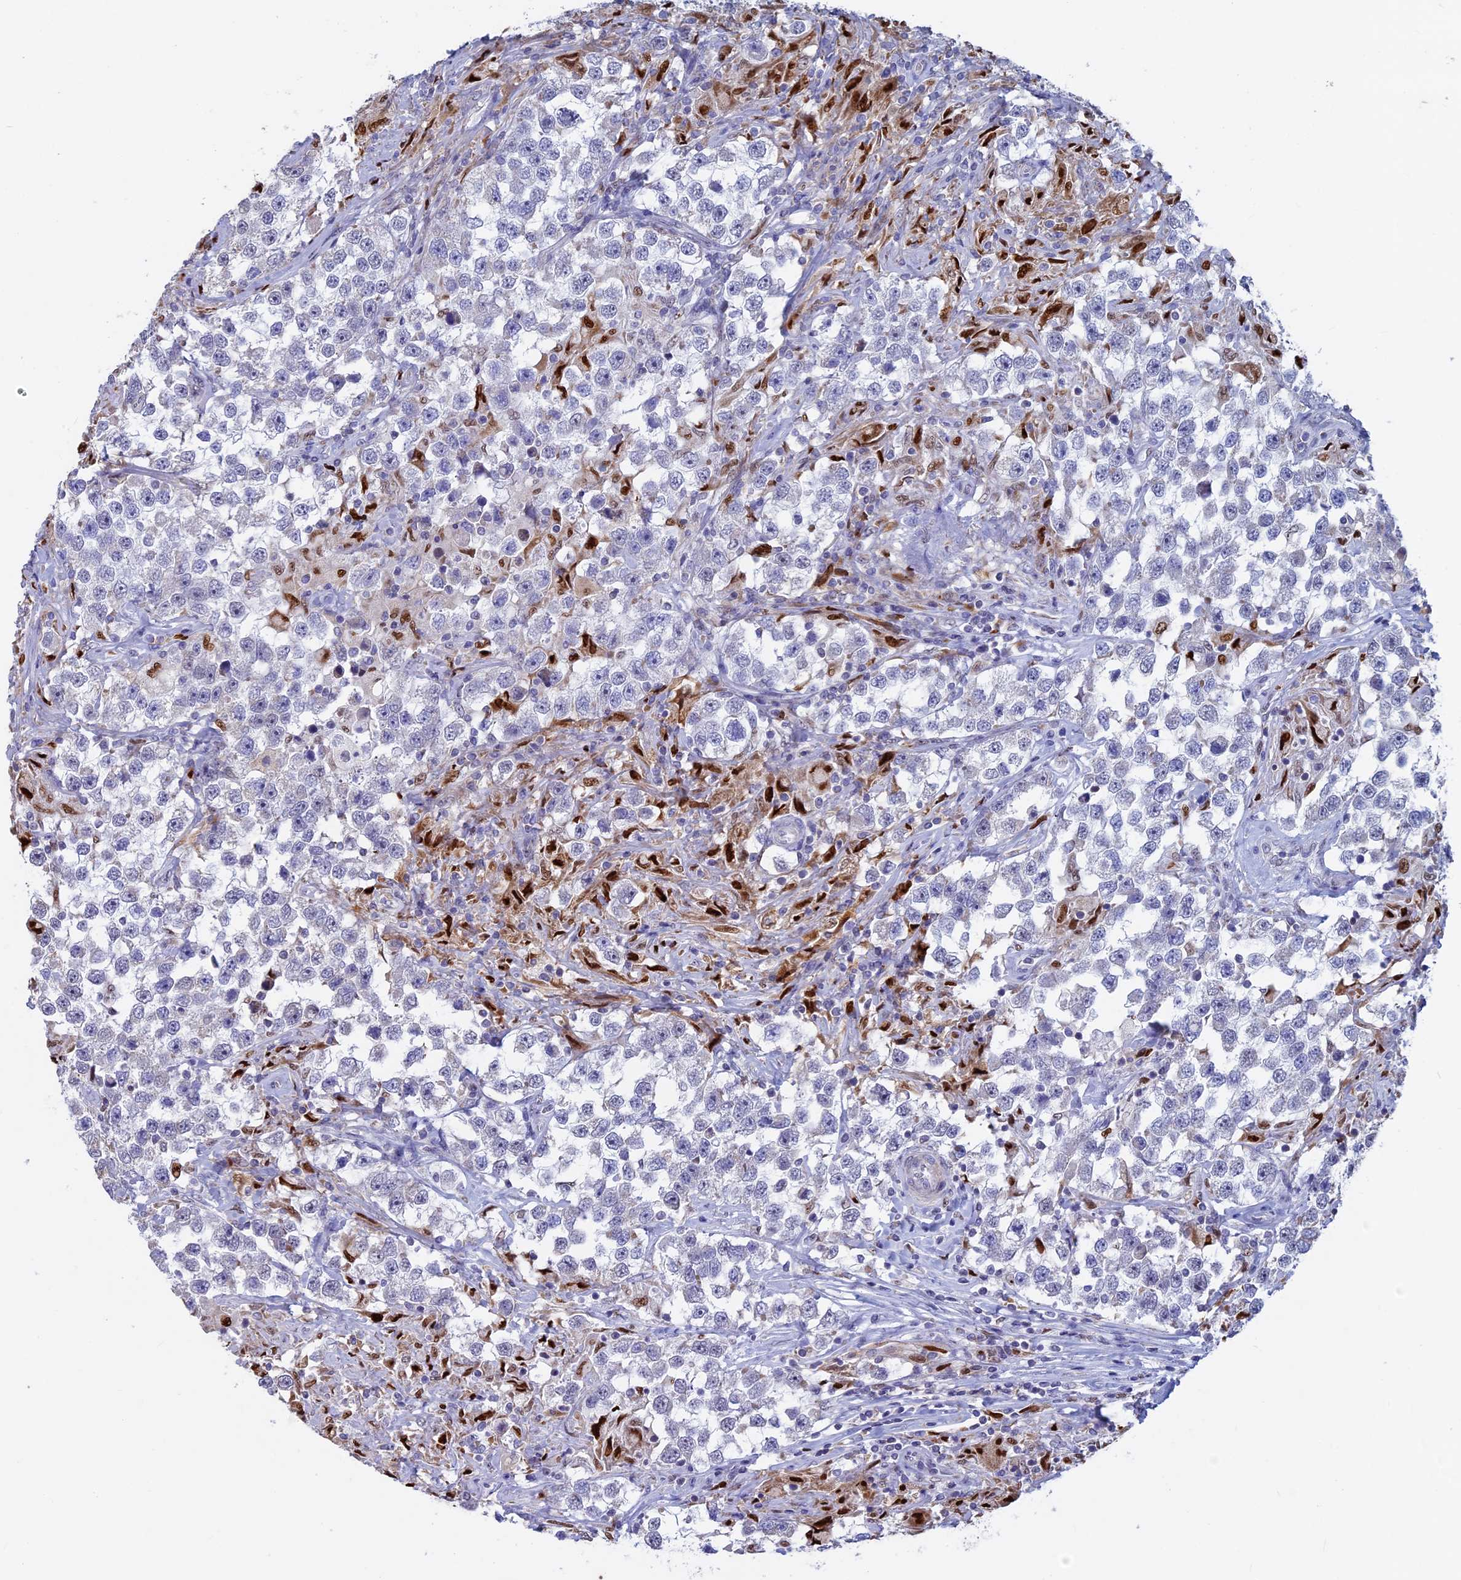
{"staining": {"intensity": "negative", "quantity": "none", "location": "none"}, "tissue": "testis cancer", "cell_type": "Tumor cells", "image_type": "cancer", "snomed": [{"axis": "morphology", "description": "Seminoma, NOS"}, {"axis": "topography", "description": "Testis"}], "caption": "Protein analysis of testis seminoma reveals no significant staining in tumor cells. (Brightfield microscopy of DAB immunohistochemistry at high magnification).", "gene": "ACSS1", "patient": {"sex": "male", "age": 46}}